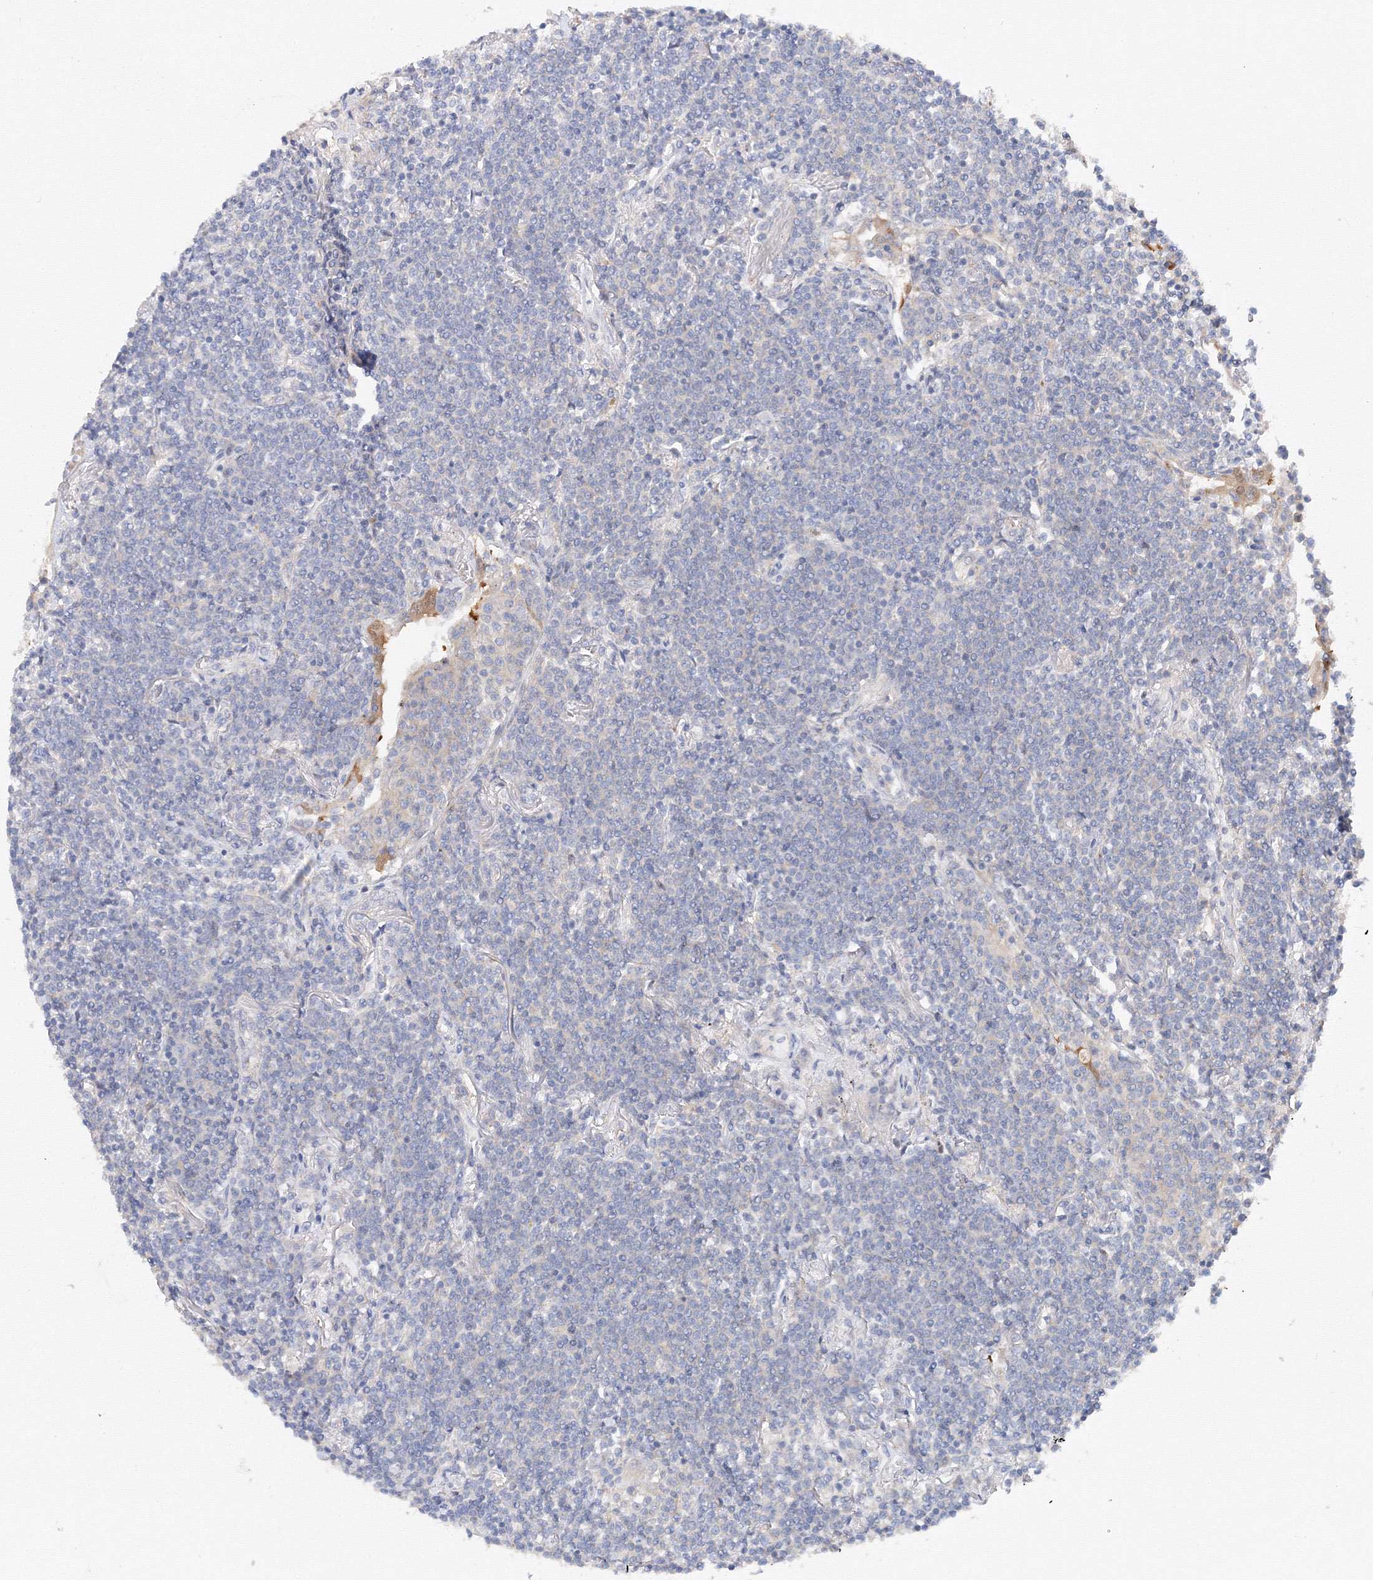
{"staining": {"intensity": "negative", "quantity": "none", "location": "none"}, "tissue": "lymphoma", "cell_type": "Tumor cells", "image_type": "cancer", "snomed": [{"axis": "morphology", "description": "Malignant lymphoma, non-Hodgkin's type, Low grade"}, {"axis": "topography", "description": "Lung"}], "caption": "High magnification brightfield microscopy of lymphoma stained with DAB (3,3'-diaminobenzidine) (brown) and counterstained with hematoxylin (blue): tumor cells show no significant positivity.", "gene": "DIS3L2", "patient": {"sex": "female", "age": 71}}